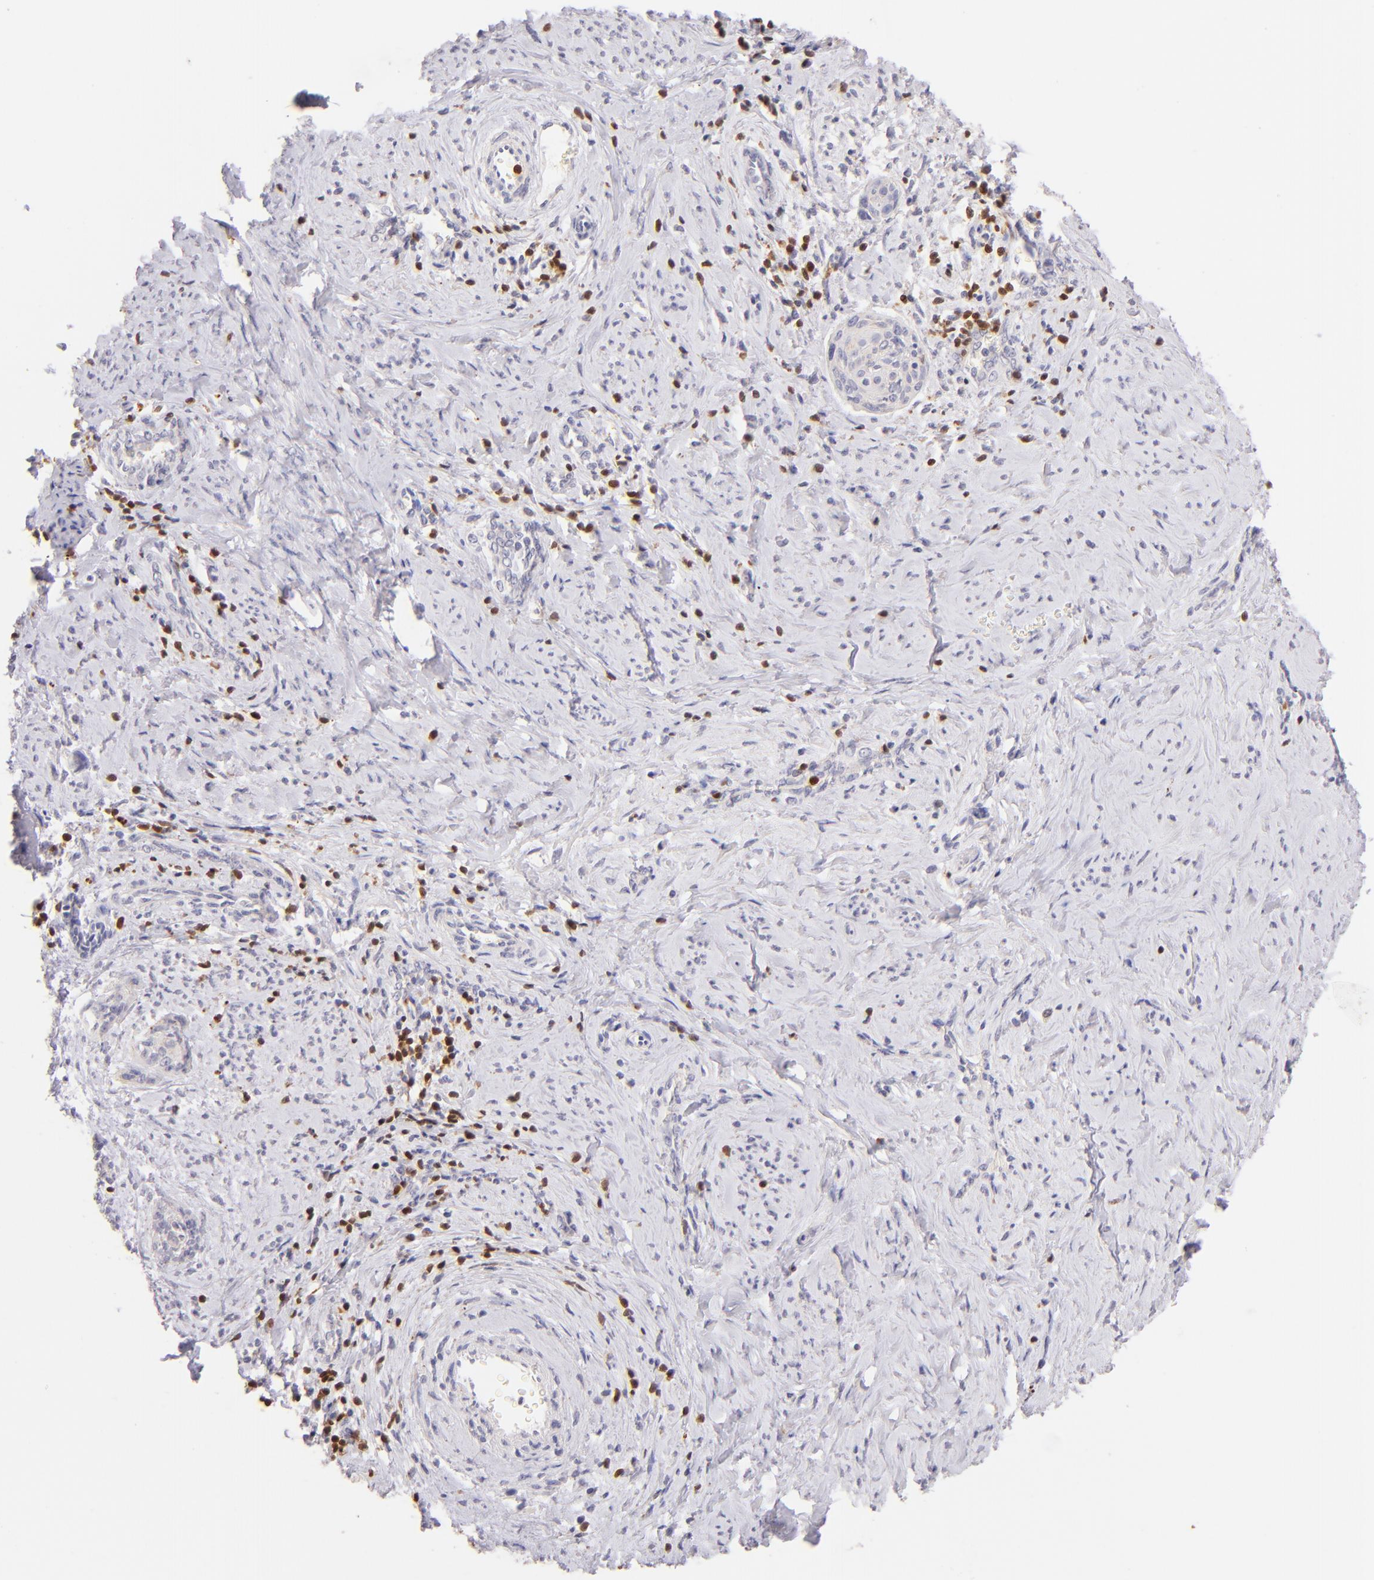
{"staining": {"intensity": "negative", "quantity": "none", "location": "none"}, "tissue": "cervical cancer", "cell_type": "Tumor cells", "image_type": "cancer", "snomed": [{"axis": "morphology", "description": "Squamous cell carcinoma, NOS"}, {"axis": "topography", "description": "Cervix"}], "caption": "This histopathology image is of cervical squamous cell carcinoma stained with immunohistochemistry (IHC) to label a protein in brown with the nuclei are counter-stained blue. There is no positivity in tumor cells. (Stains: DAB (3,3'-diaminobenzidine) immunohistochemistry with hematoxylin counter stain, Microscopy: brightfield microscopy at high magnification).", "gene": "ZAP70", "patient": {"sex": "female", "age": 33}}